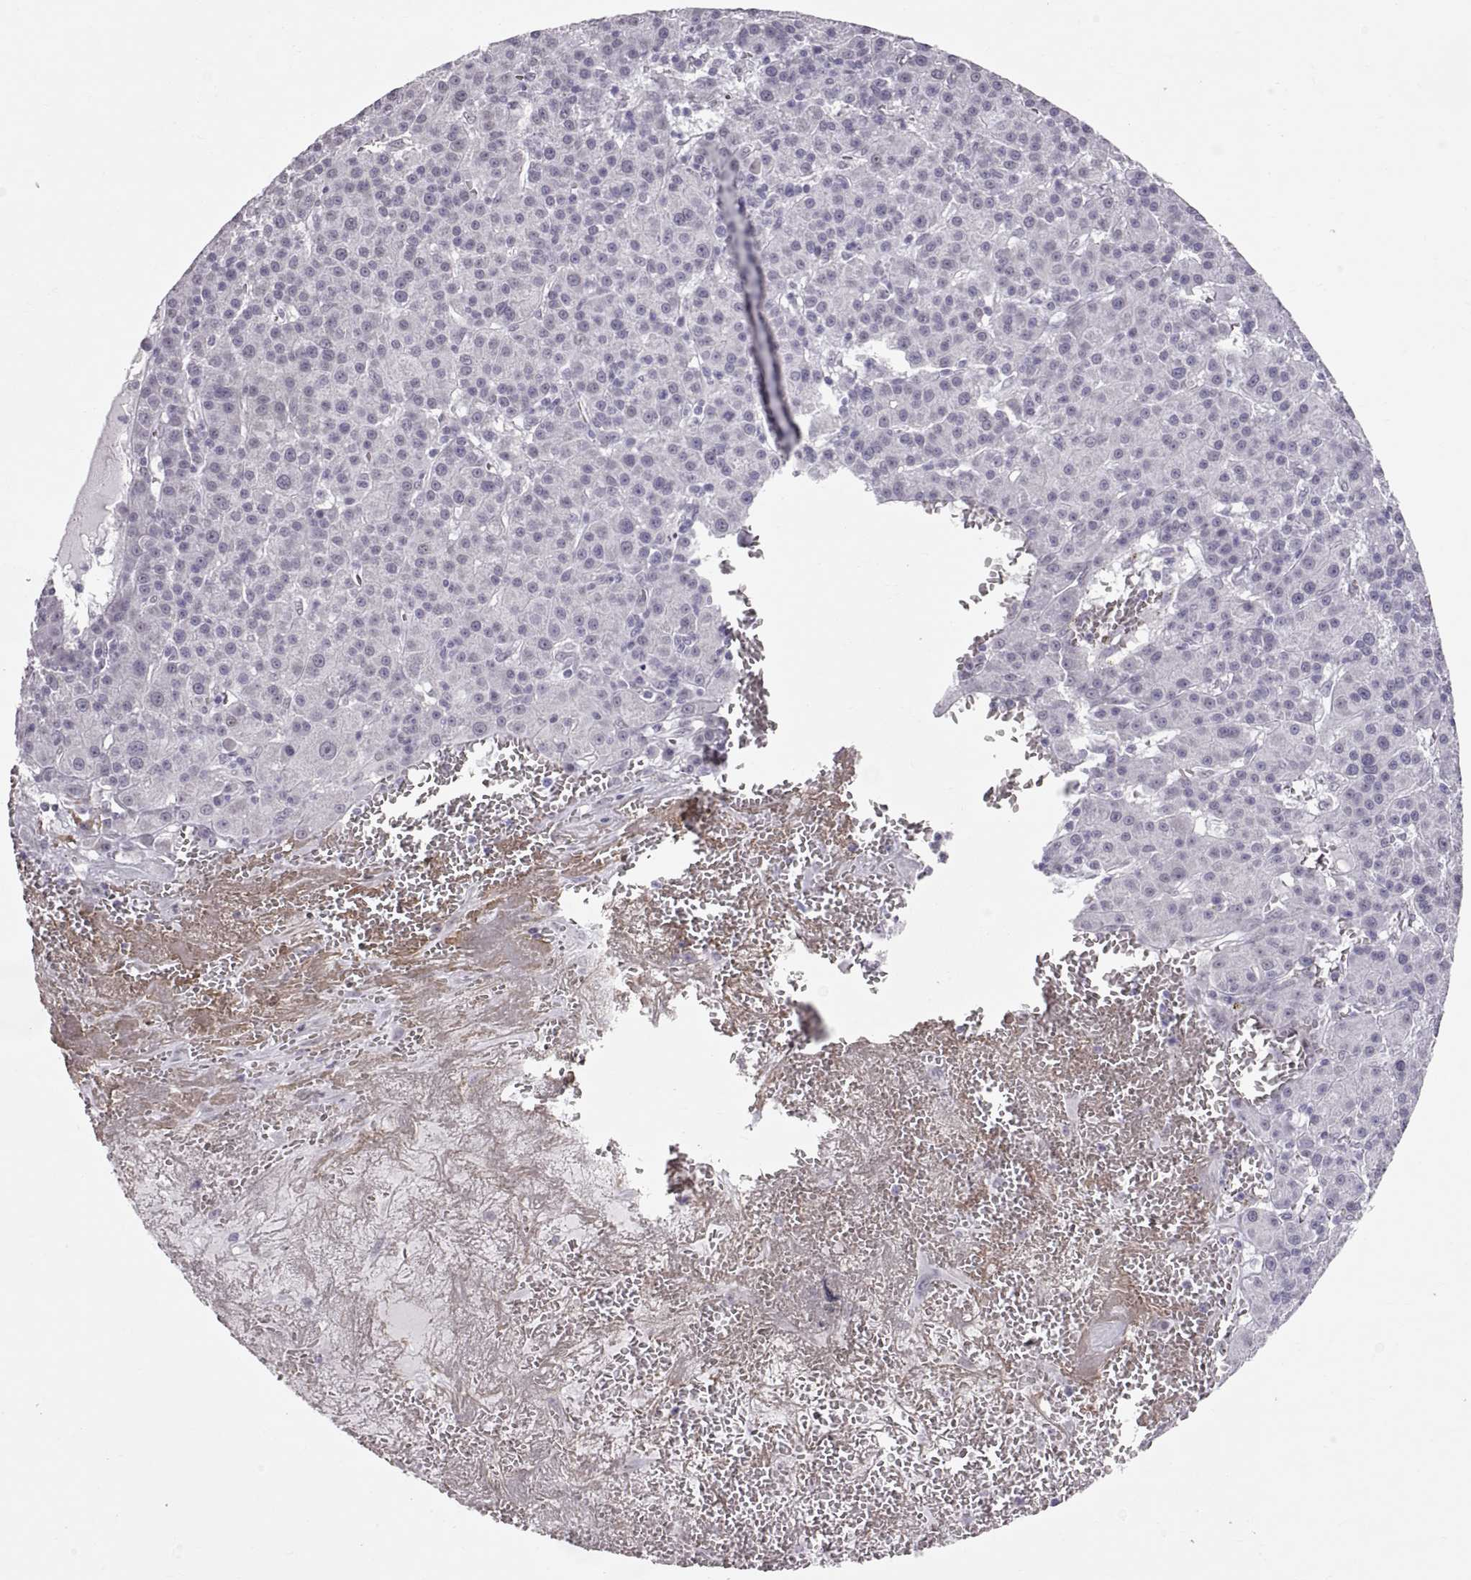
{"staining": {"intensity": "negative", "quantity": "none", "location": "none"}, "tissue": "liver cancer", "cell_type": "Tumor cells", "image_type": "cancer", "snomed": [{"axis": "morphology", "description": "Carcinoma, Hepatocellular, NOS"}, {"axis": "topography", "description": "Liver"}], "caption": "Immunohistochemistry photomicrograph of human liver hepatocellular carcinoma stained for a protein (brown), which reveals no staining in tumor cells.", "gene": "KRT77", "patient": {"sex": "female", "age": 60}}